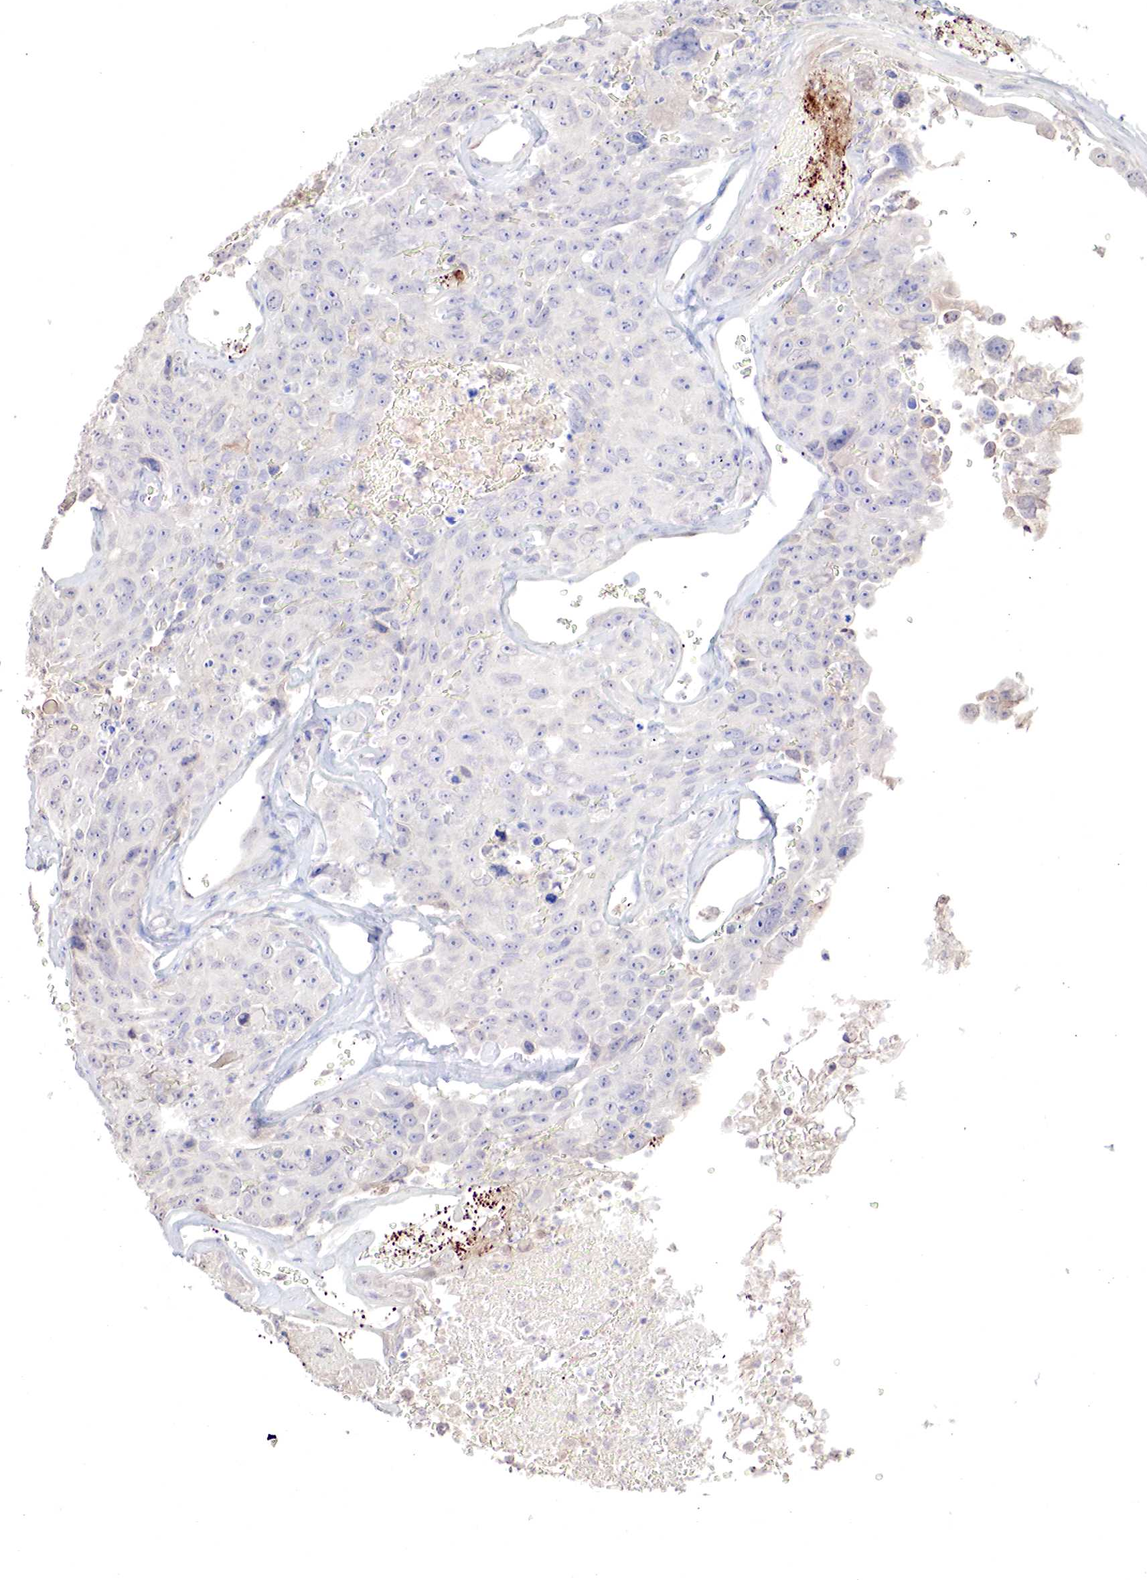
{"staining": {"intensity": "negative", "quantity": "none", "location": "none"}, "tissue": "lung cancer", "cell_type": "Tumor cells", "image_type": "cancer", "snomed": [{"axis": "morphology", "description": "Squamous cell carcinoma, NOS"}, {"axis": "topography", "description": "Lung"}], "caption": "Tumor cells show no significant protein staining in lung squamous cell carcinoma.", "gene": "GATA1", "patient": {"sex": "male", "age": 64}}